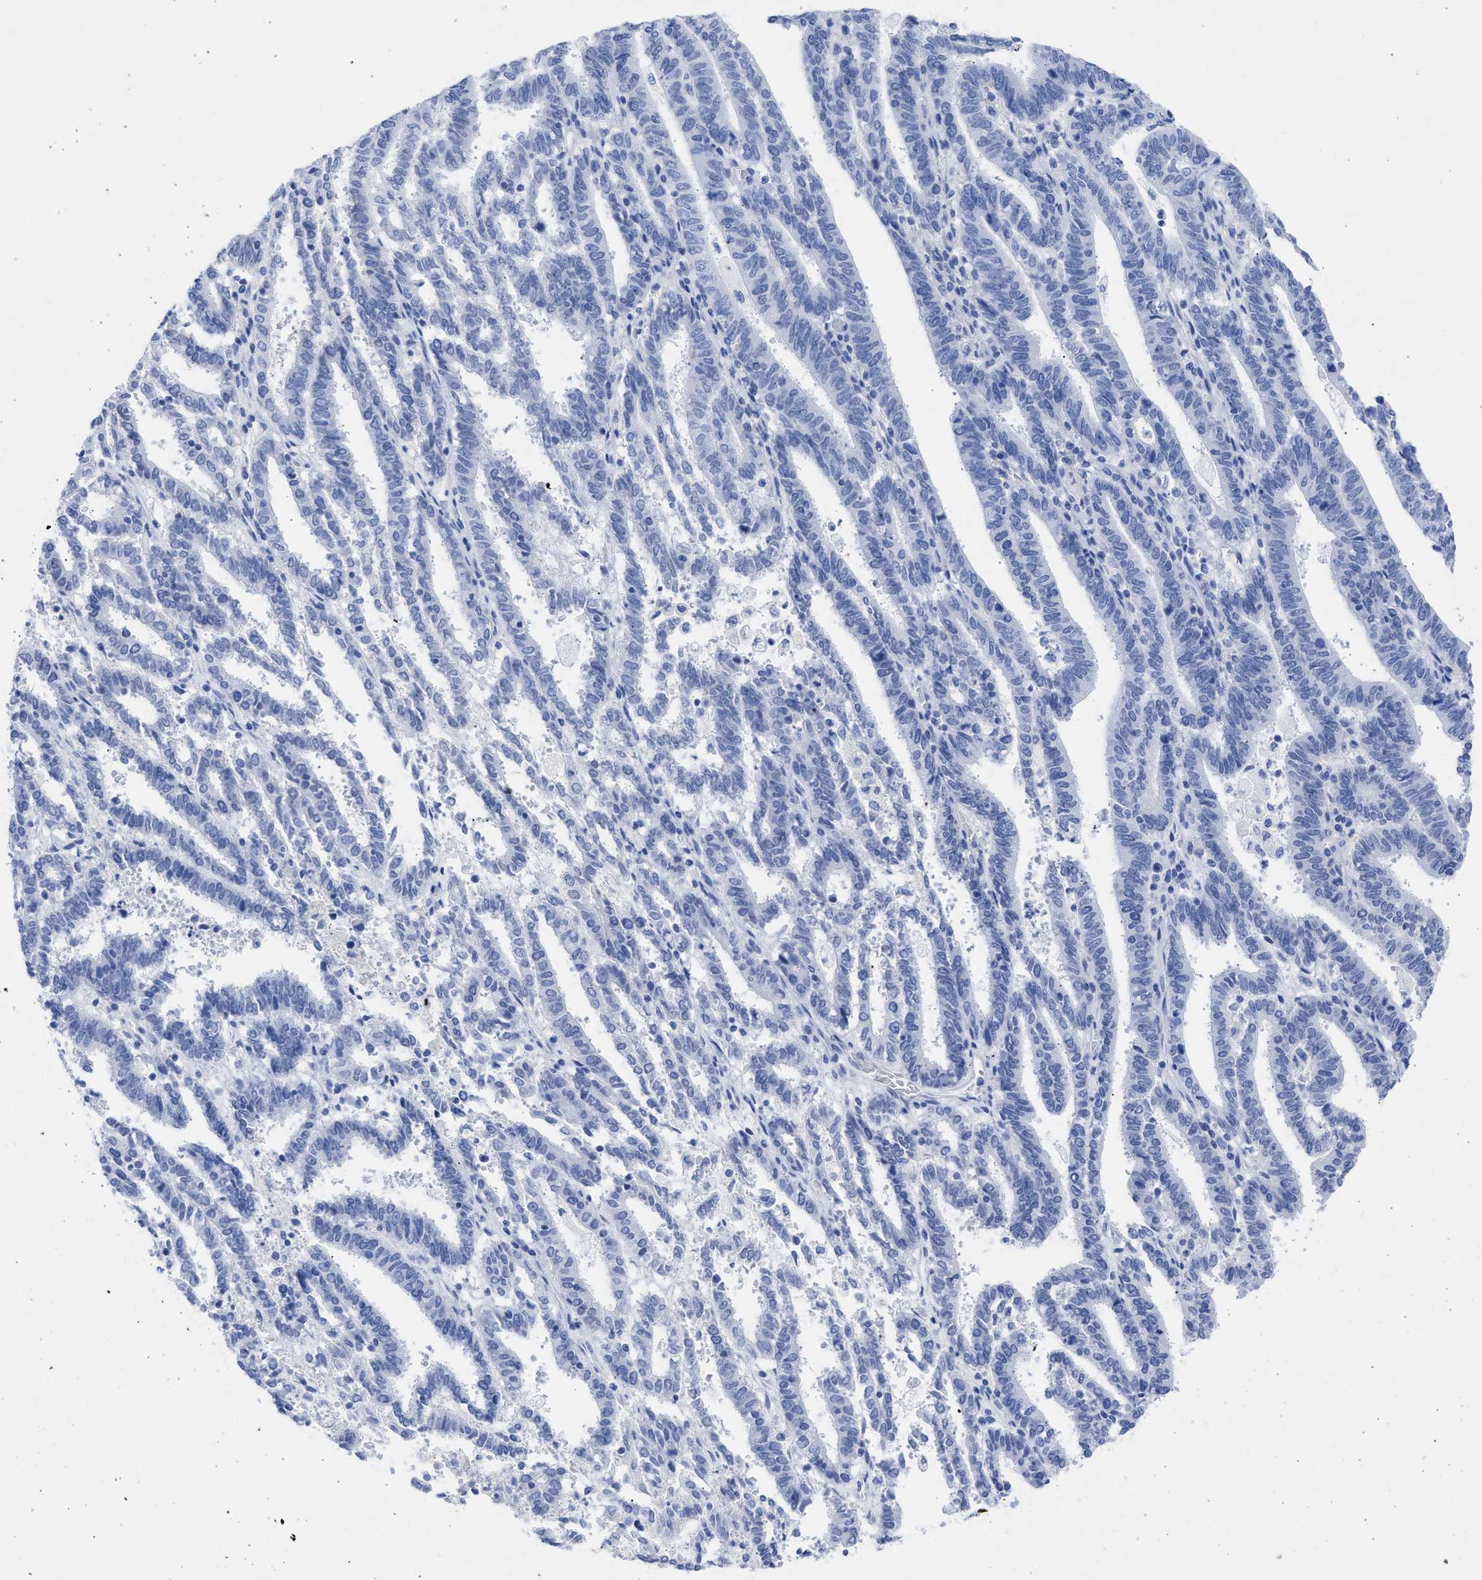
{"staining": {"intensity": "negative", "quantity": "none", "location": "none"}, "tissue": "endometrial cancer", "cell_type": "Tumor cells", "image_type": "cancer", "snomed": [{"axis": "morphology", "description": "Adenocarcinoma, NOS"}, {"axis": "topography", "description": "Uterus"}], "caption": "This is an IHC photomicrograph of human endometrial cancer. There is no expression in tumor cells.", "gene": "RSPH1", "patient": {"sex": "female", "age": 83}}